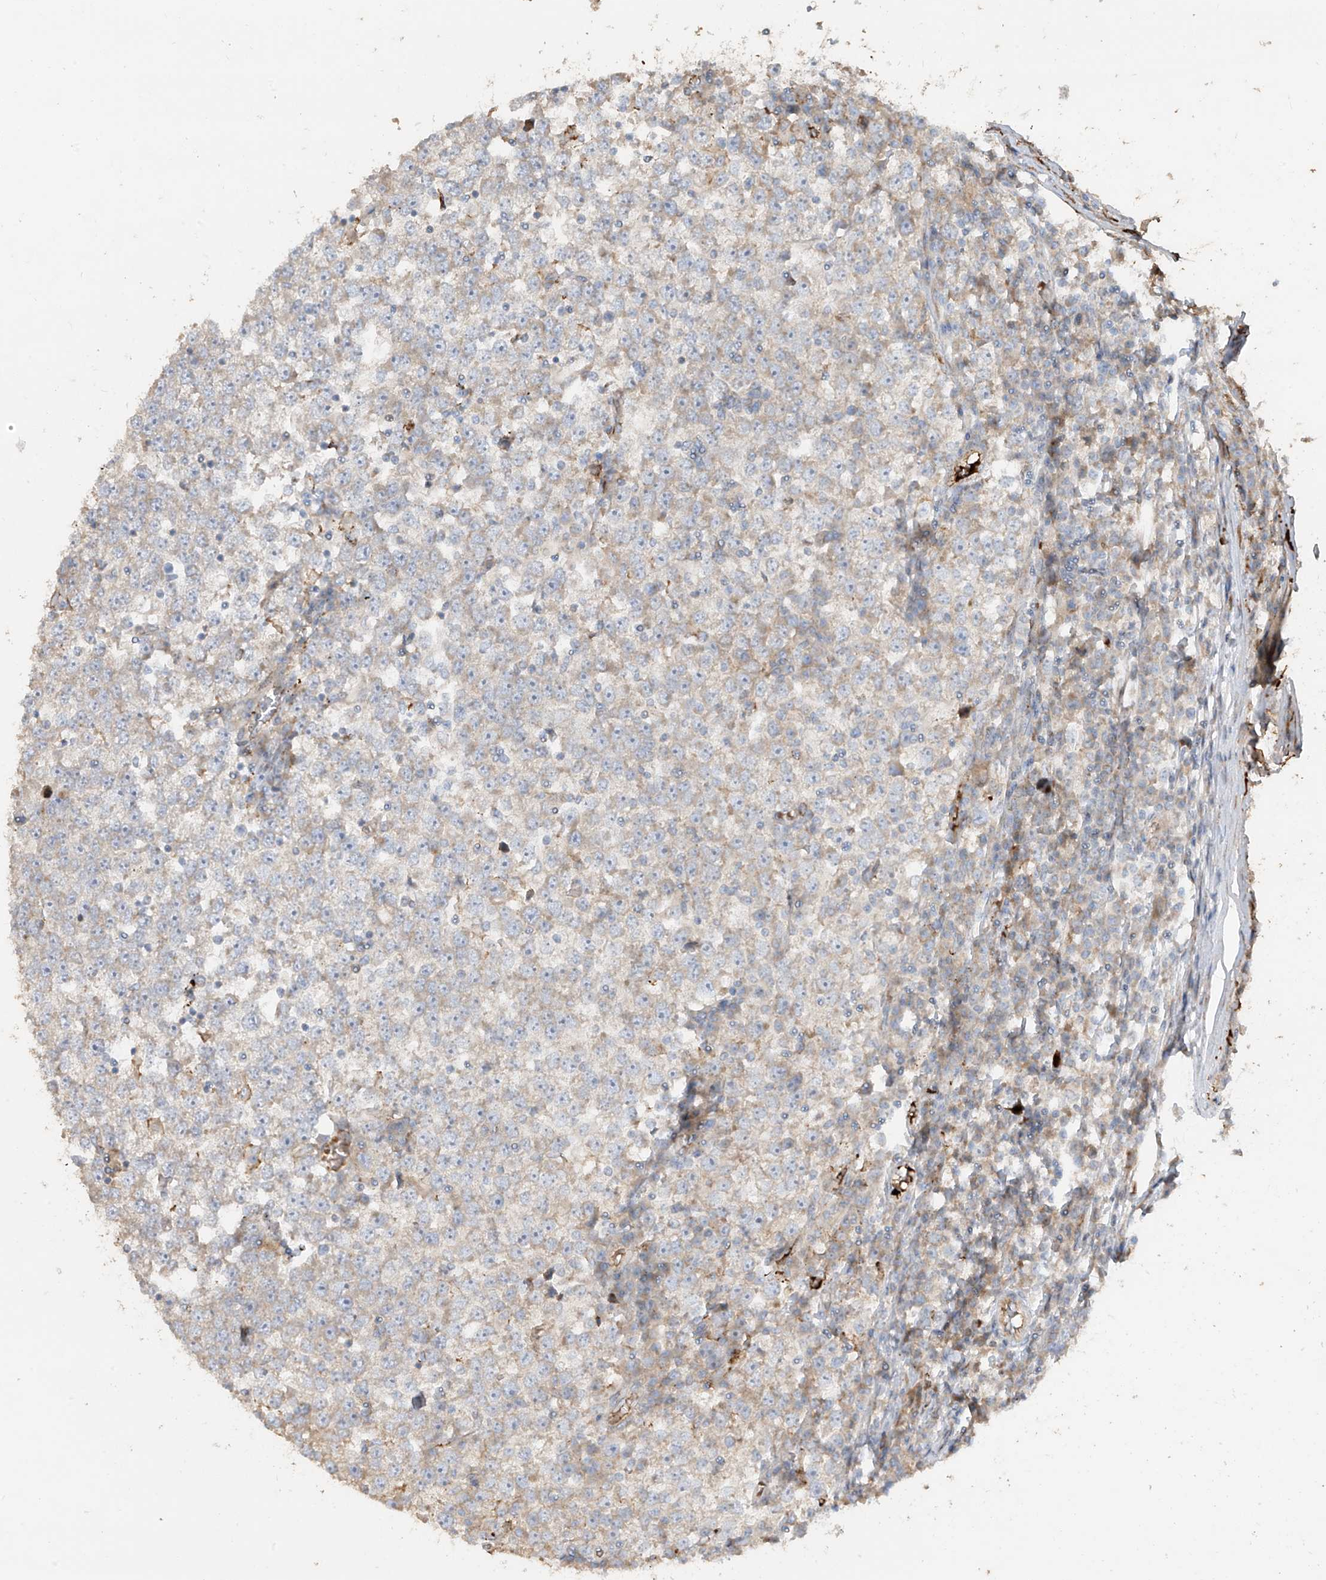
{"staining": {"intensity": "weak", "quantity": "<25%", "location": "cytoplasmic/membranous"}, "tissue": "testis cancer", "cell_type": "Tumor cells", "image_type": "cancer", "snomed": [{"axis": "morphology", "description": "Seminoma, NOS"}, {"axis": "topography", "description": "Testis"}], "caption": "Histopathology image shows no significant protein expression in tumor cells of seminoma (testis).", "gene": "ABTB1", "patient": {"sex": "male", "age": 65}}